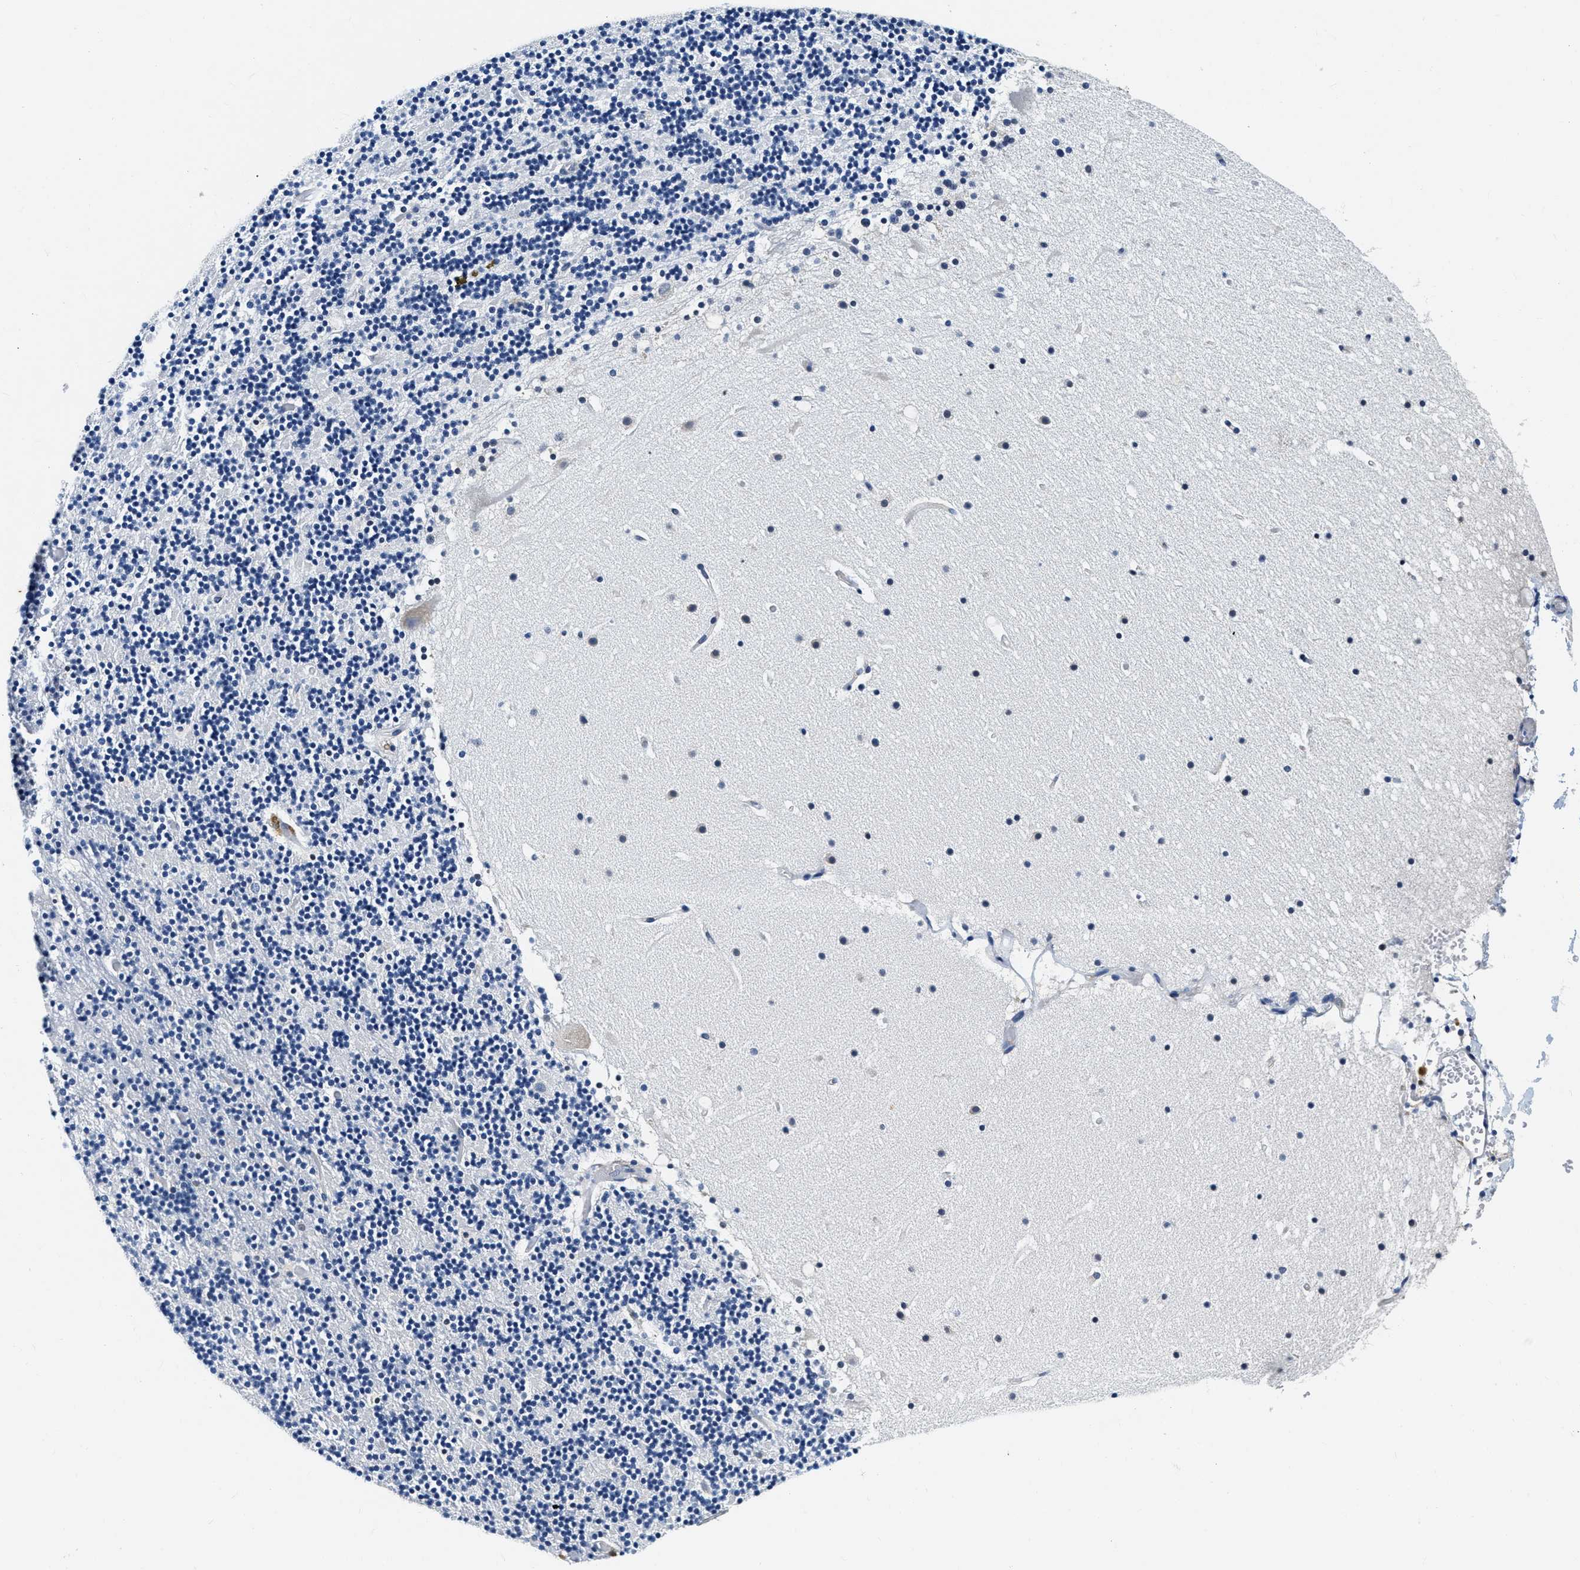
{"staining": {"intensity": "negative", "quantity": "none", "location": "none"}, "tissue": "cerebellum", "cell_type": "Cells in granular layer", "image_type": "normal", "snomed": [{"axis": "morphology", "description": "Normal tissue, NOS"}, {"axis": "topography", "description": "Cerebellum"}], "caption": "Immunohistochemistry of unremarkable cerebellum demonstrates no staining in cells in granular layer.", "gene": "EIF2AK2", "patient": {"sex": "male", "age": 57}}